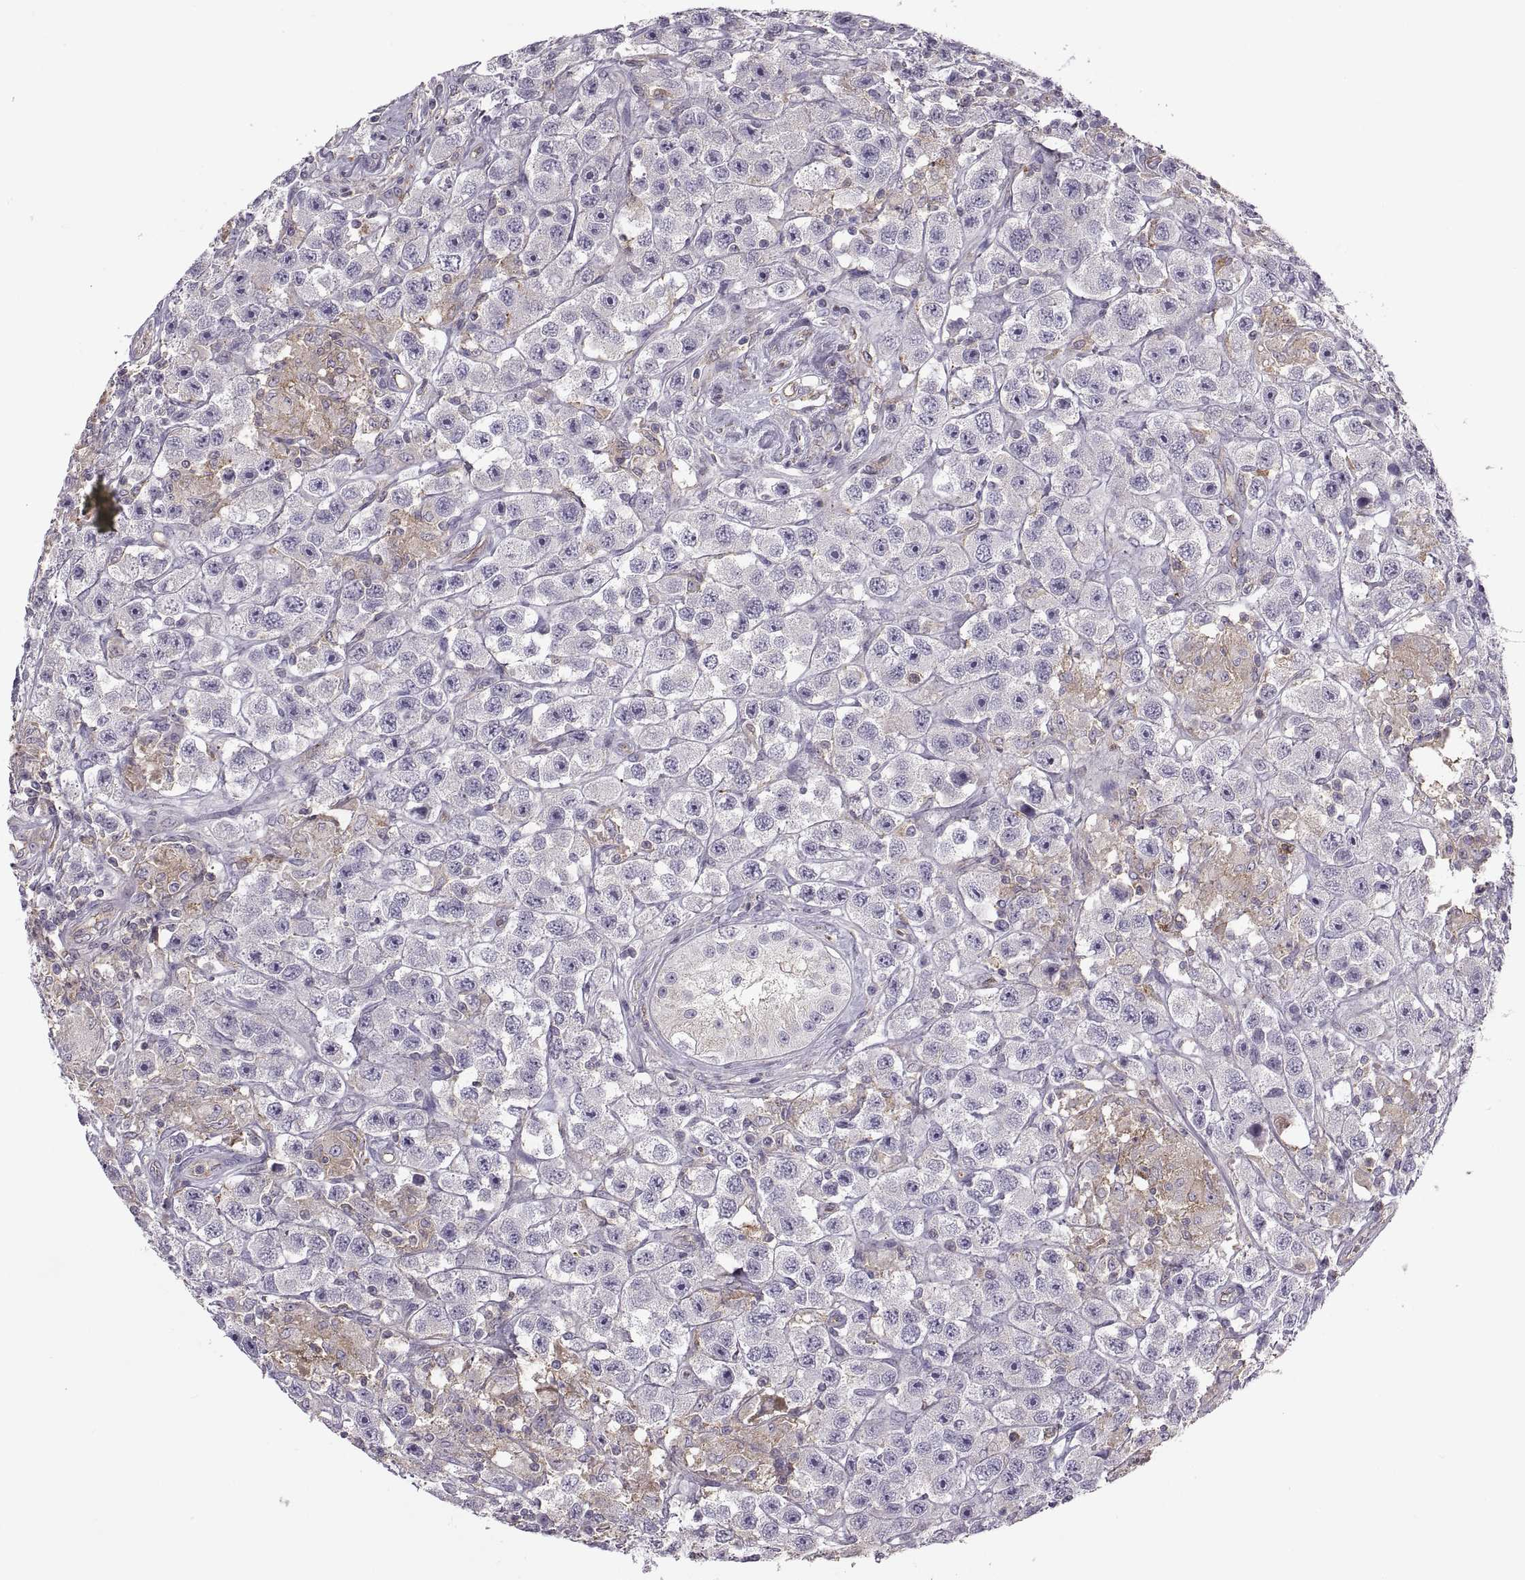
{"staining": {"intensity": "negative", "quantity": "none", "location": "none"}, "tissue": "testis cancer", "cell_type": "Tumor cells", "image_type": "cancer", "snomed": [{"axis": "morphology", "description": "Seminoma, NOS"}, {"axis": "topography", "description": "Testis"}], "caption": "IHC of human testis cancer shows no expression in tumor cells.", "gene": "RALB", "patient": {"sex": "male", "age": 45}}